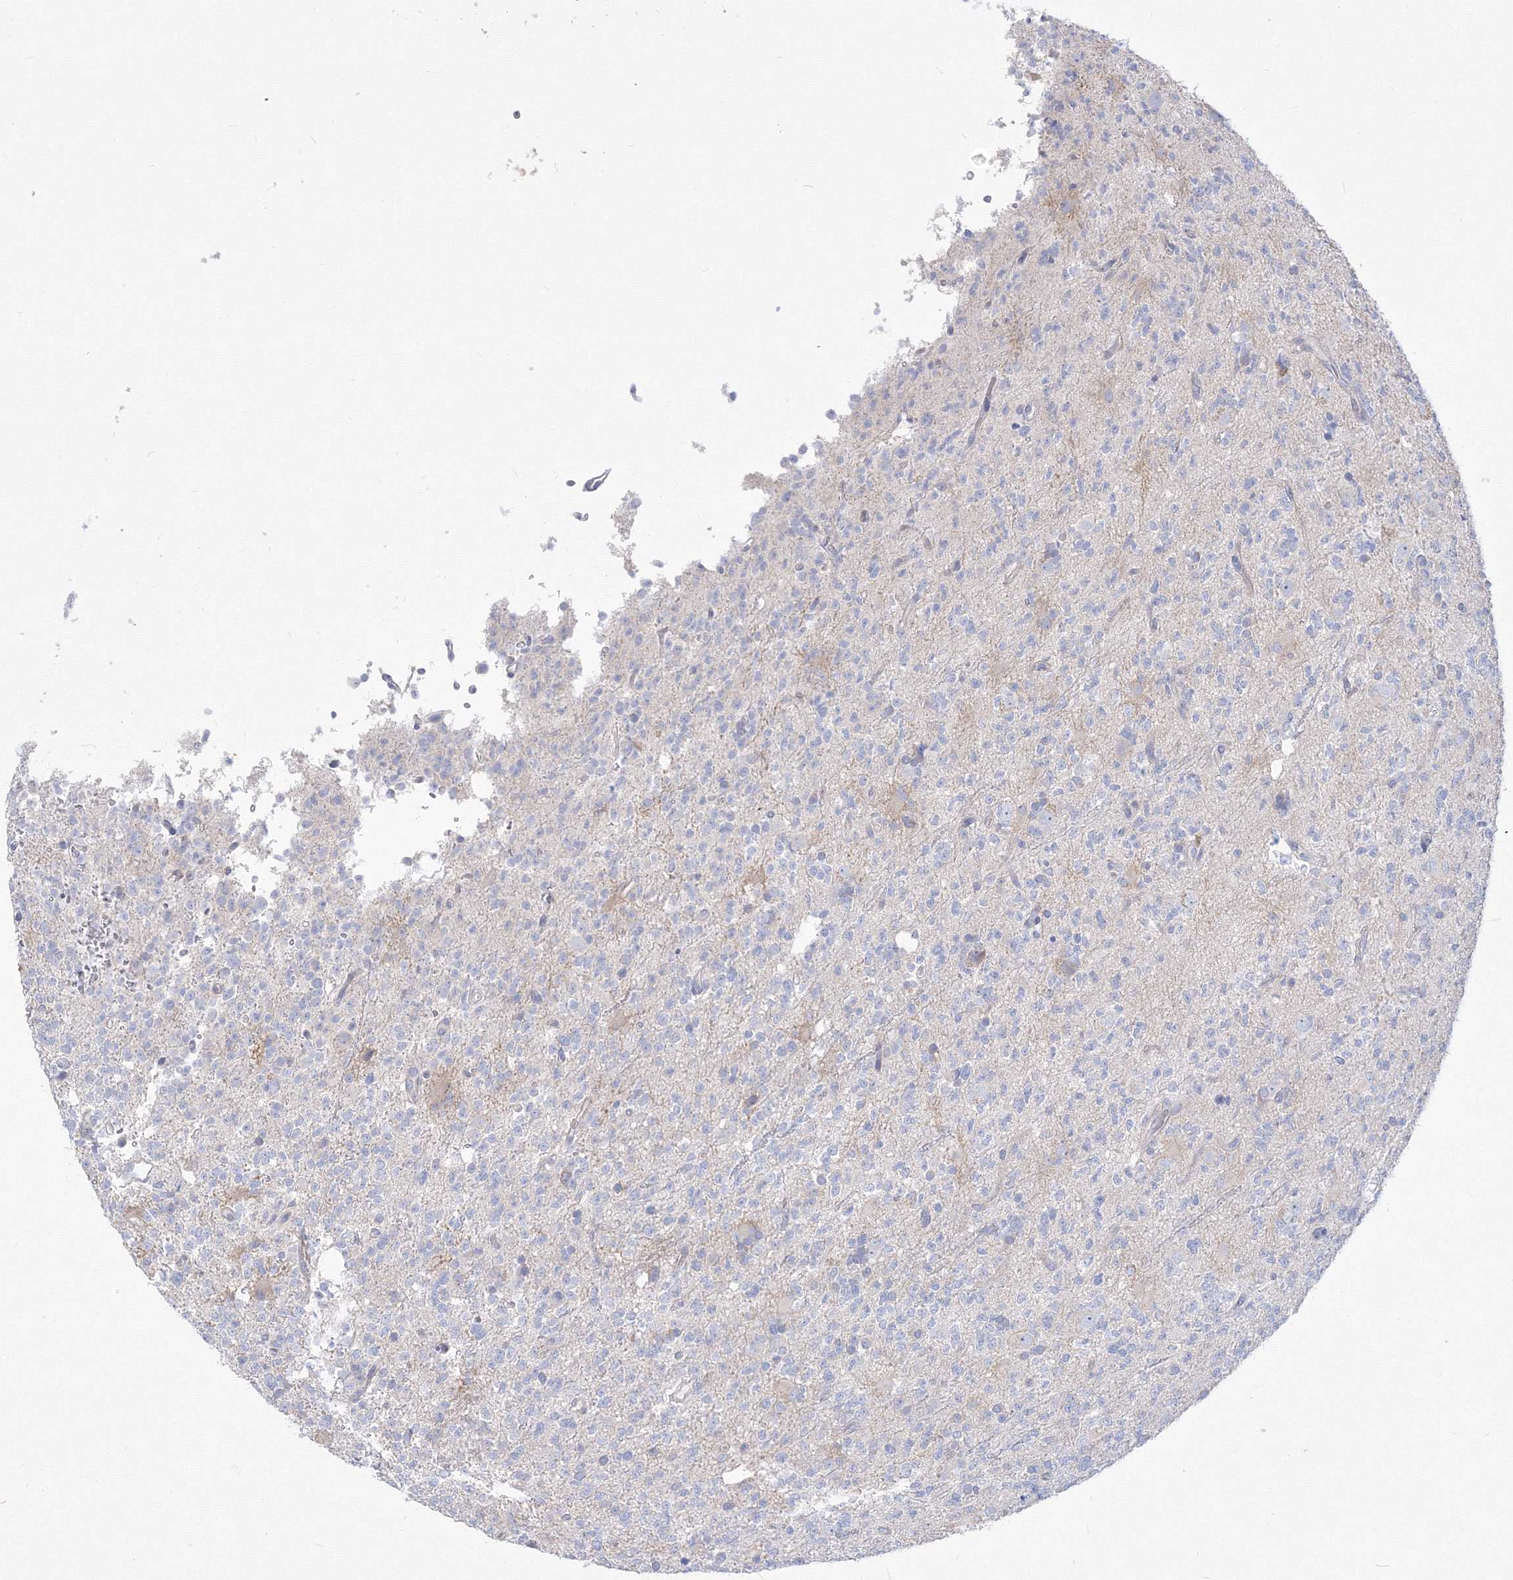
{"staining": {"intensity": "negative", "quantity": "none", "location": "none"}, "tissue": "glioma", "cell_type": "Tumor cells", "image_type": "cancer", "snomed": [{"axis": "morphology", "description": "Glioma, malignant, High grade"}, {"axis": "topography", "description": "Brain"}], "caption": "There is no significant positivity in tumor cells of glioma.", "gene": "FBXL8", "patient": {"sex": "female", "age": 62}}